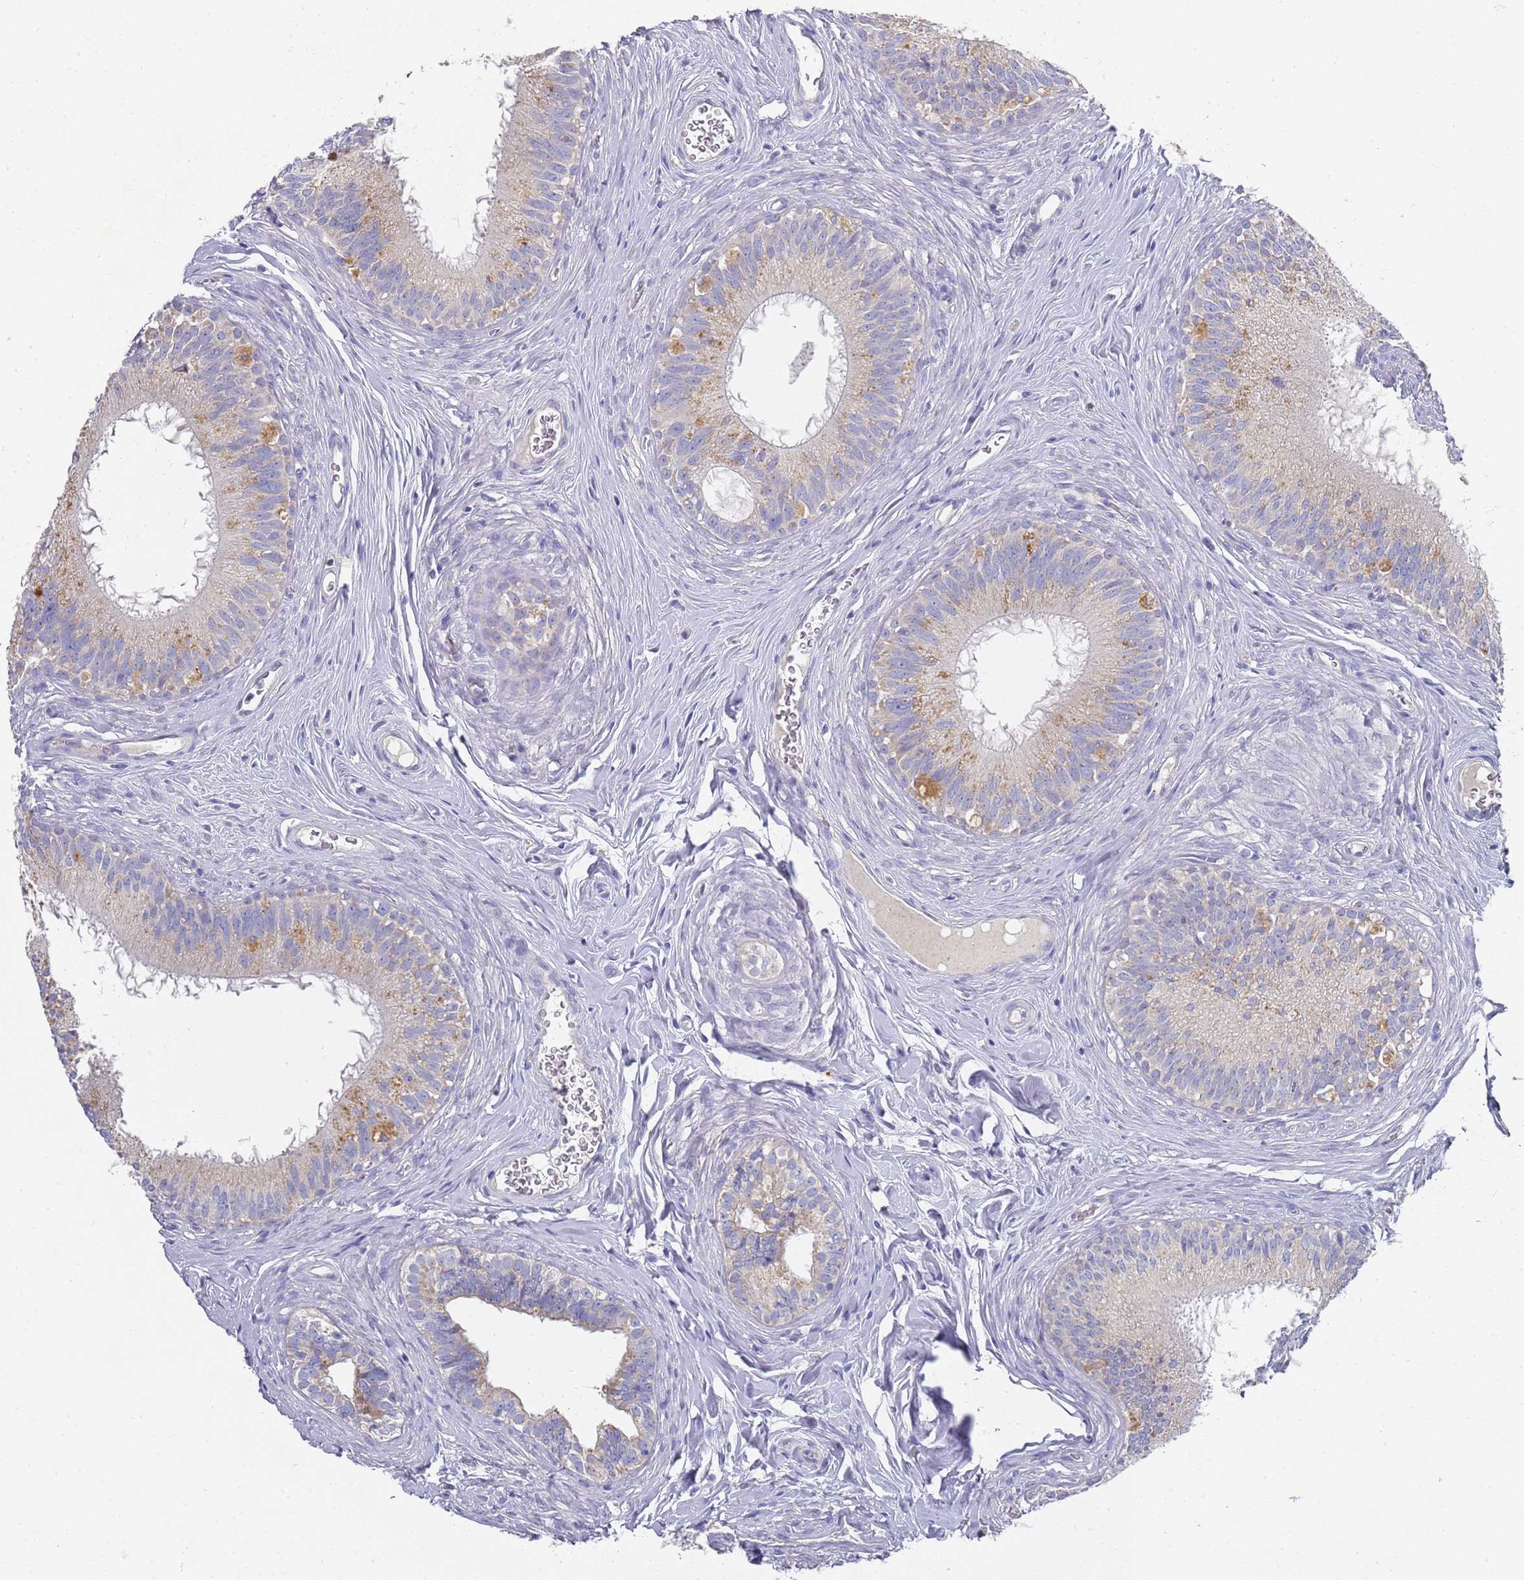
{"staining": {"intensity": "moderate", "quantity": "<25%", "location": "cytoplasmic/membranous"}, "tissue": "epididymis", "cell_type": "Glandular cells", "image_type": "normal", "snomed": [{"axis": "morphology", "description": "Normal tissue, NOS"}, {"axis": "topography", "description": "Epididymis"}], "caption": "Human epididymis stained with a brown dye displays moderate cytoplasmic/membranous positive positivity in about <25% of glandular cells.", "gene": "NPEPPS", "patient": {"sex": "male", "age": 38}}